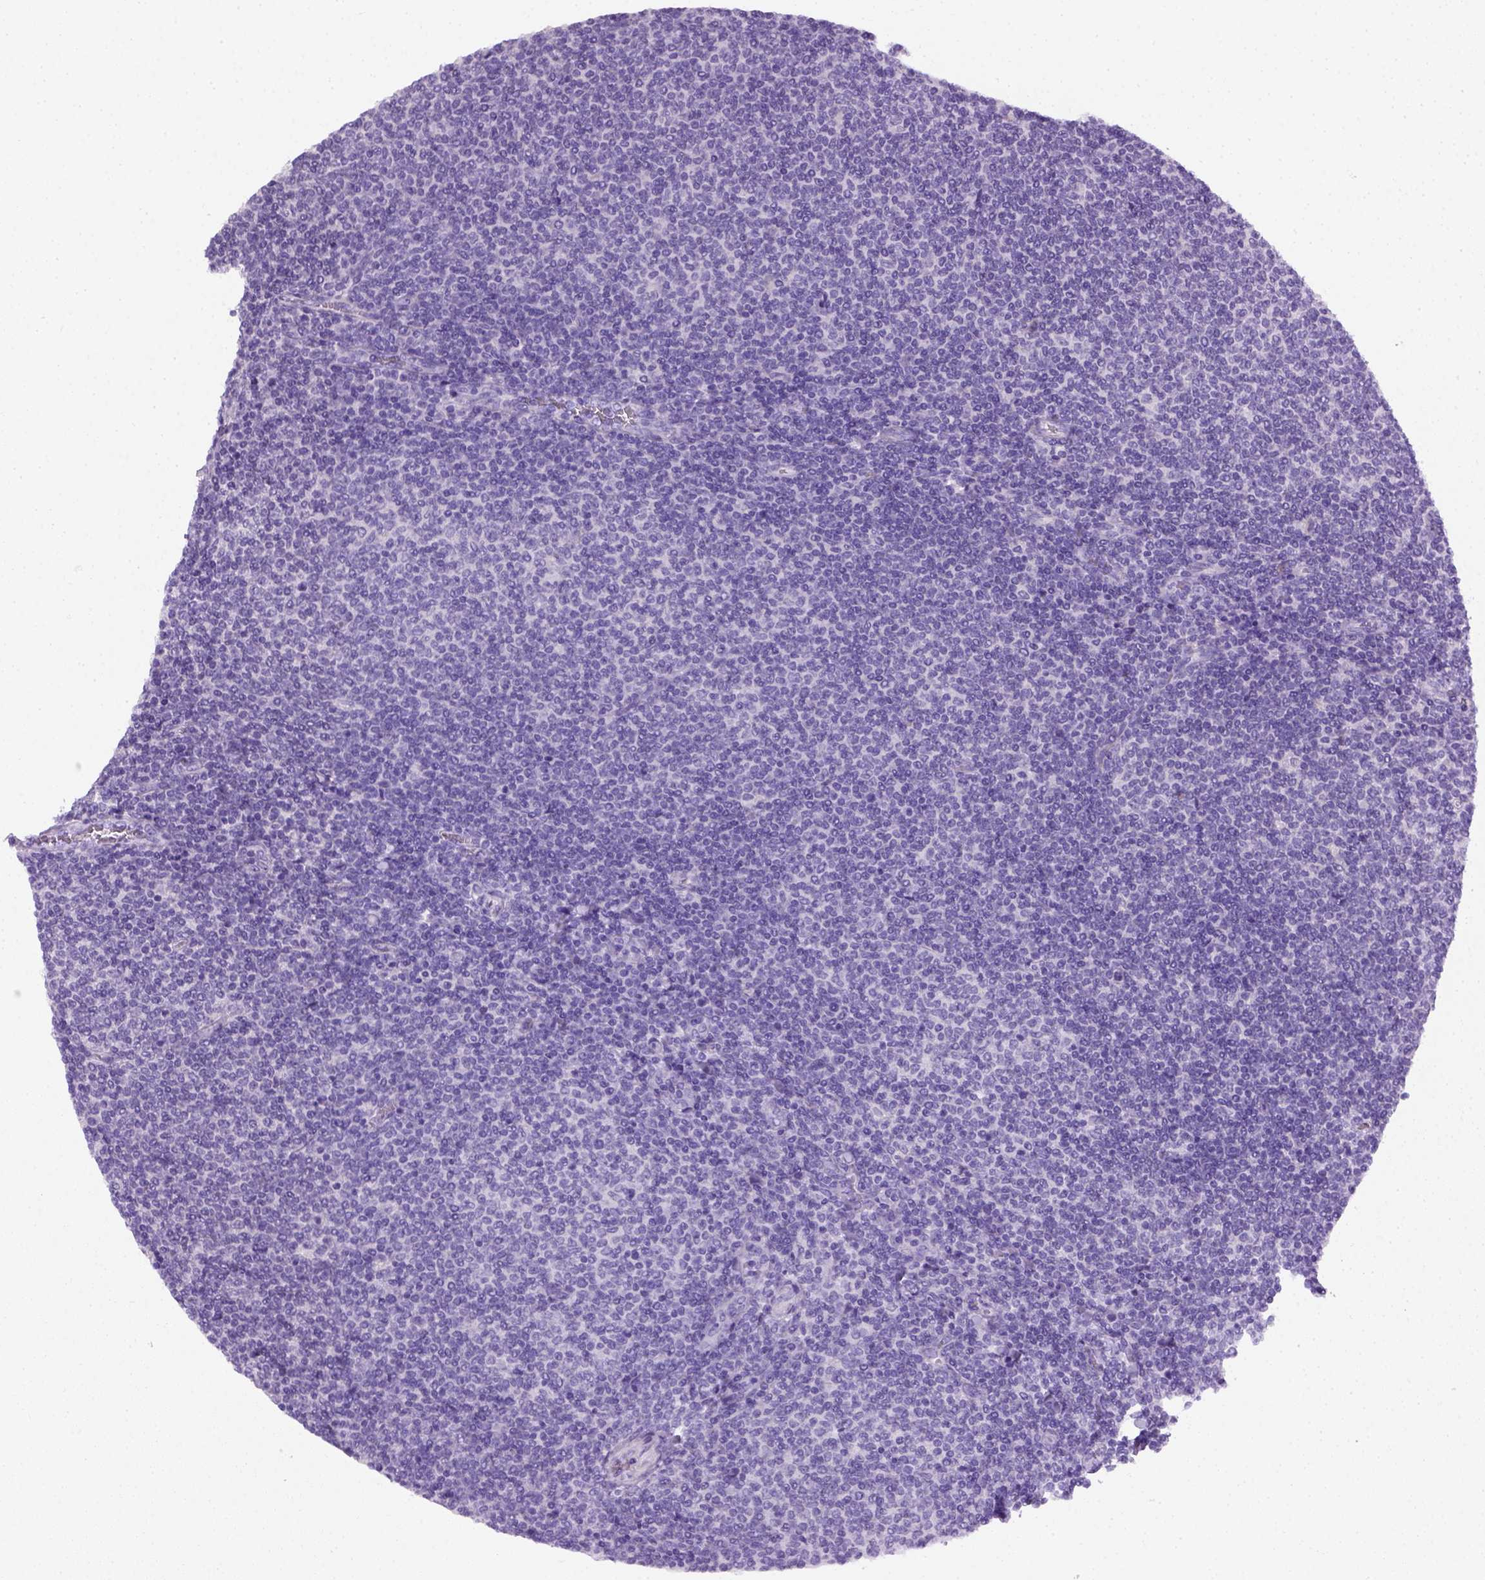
{"staining": {"intensity": "negative", "quantity": "none", "location": "none"}, "tissue": "lymphoma", "cell_type": "Tumor cells", "image_type": "cancer", "snomed": [{"axis": "morphology", "description": "Malignant lymphoma, non-Hodgkin's type, Low grade"}, {"axis": "topography", "description": "Lymph node"}], "caption": "Immunohistochemical staining of lymphoma reveals no significant staining in tumor cells.", "gene": "KRT71", "patient": {"sex": "male", "age": 52}}